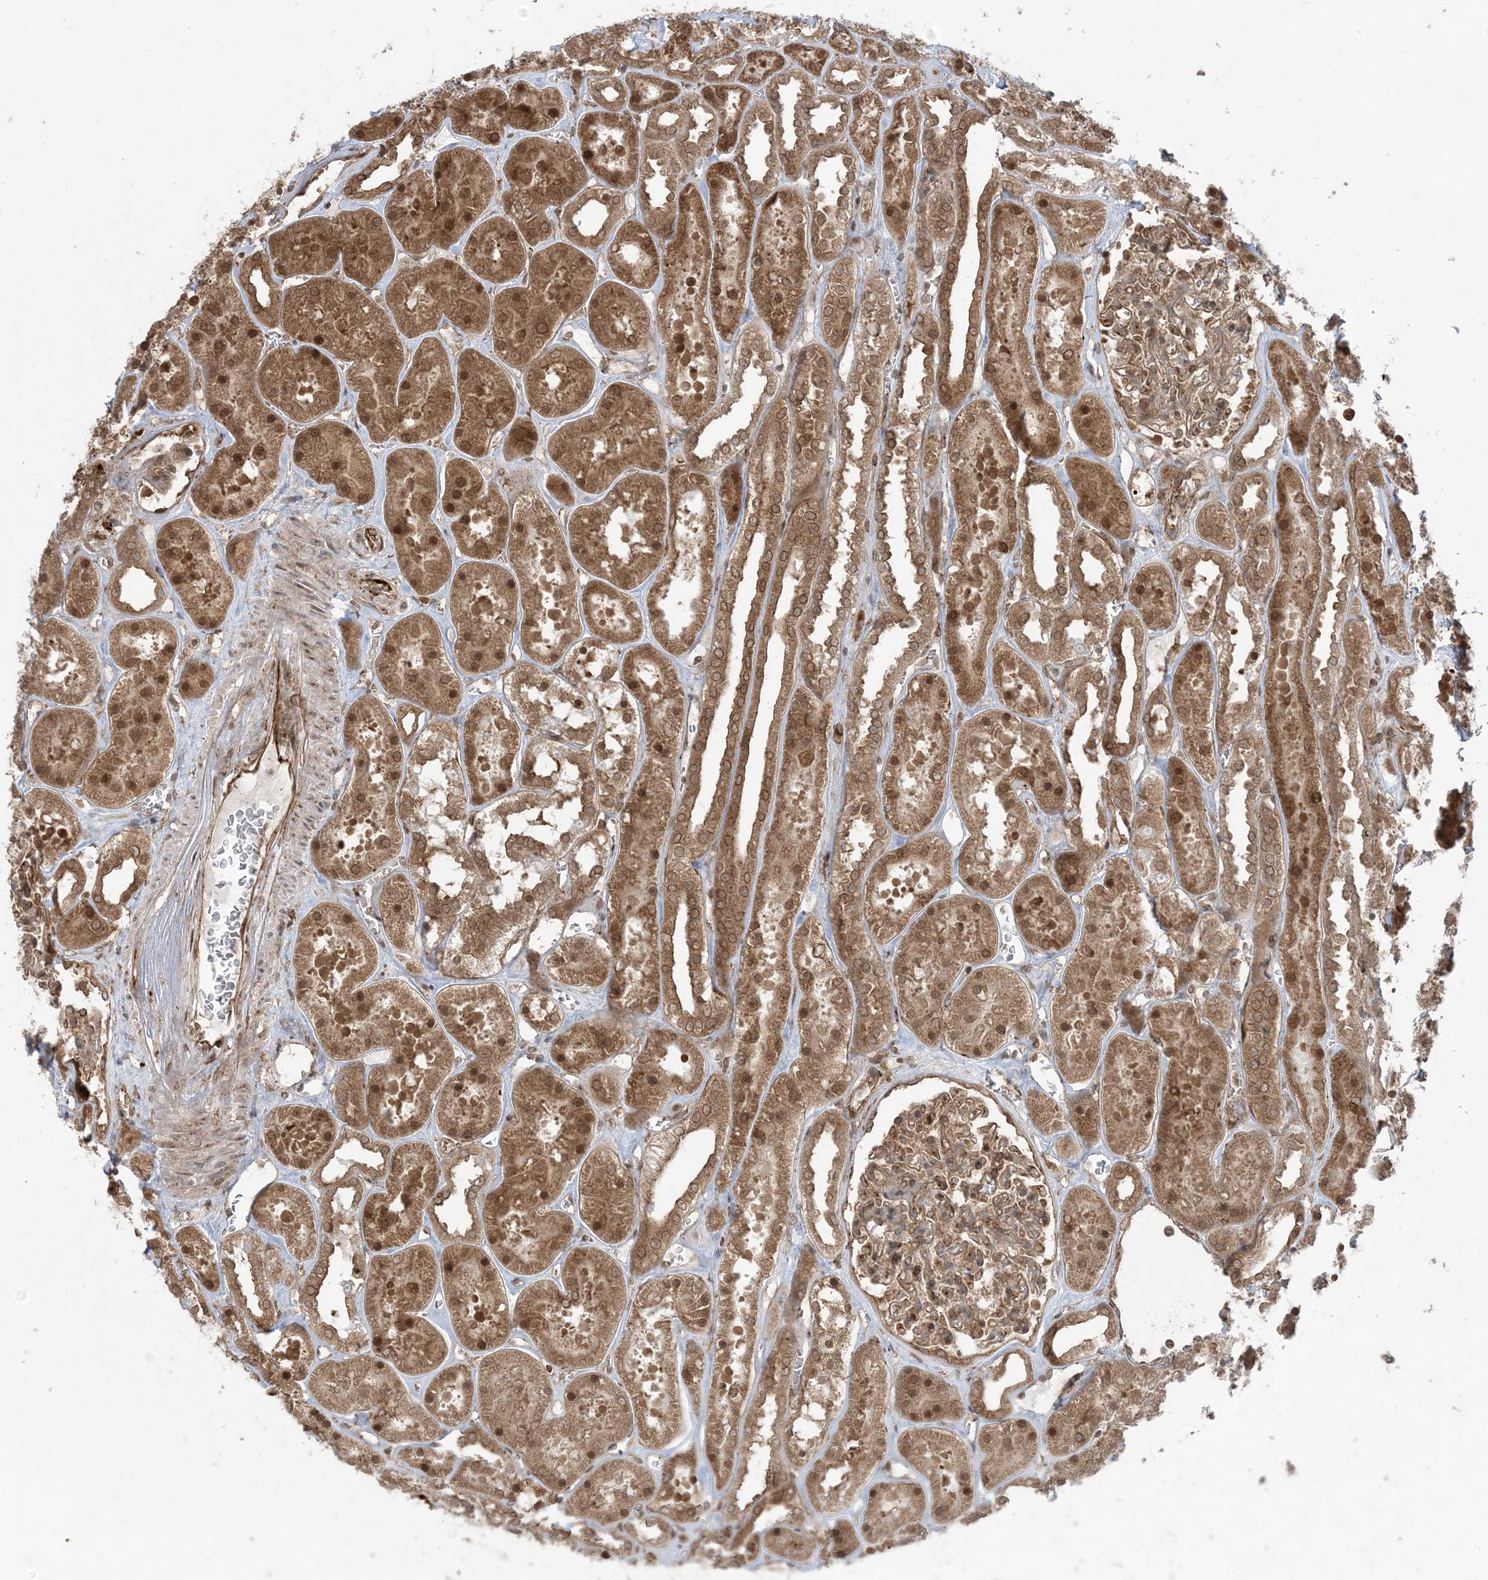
{"staining": {"intensity": "moderate", "quantity": ">75%", "location": "cytoplasmic/membranous"}, "tissue": "kidney", "cell_type": "Cells in glomeruli", "image_type": "normal", "snomed": [{"axis": "morphology", "description": "Normal tissue, NOS"}, {"axis": "topography", "description": "Kidney"}], "caption": "The immunohistochemical stain labels moderate cytoplasmic/membranous staining in cells in glomeruli of benign kidney.", "gene": "DDX19B", "patient": {"sex": "female", "age": 41}}